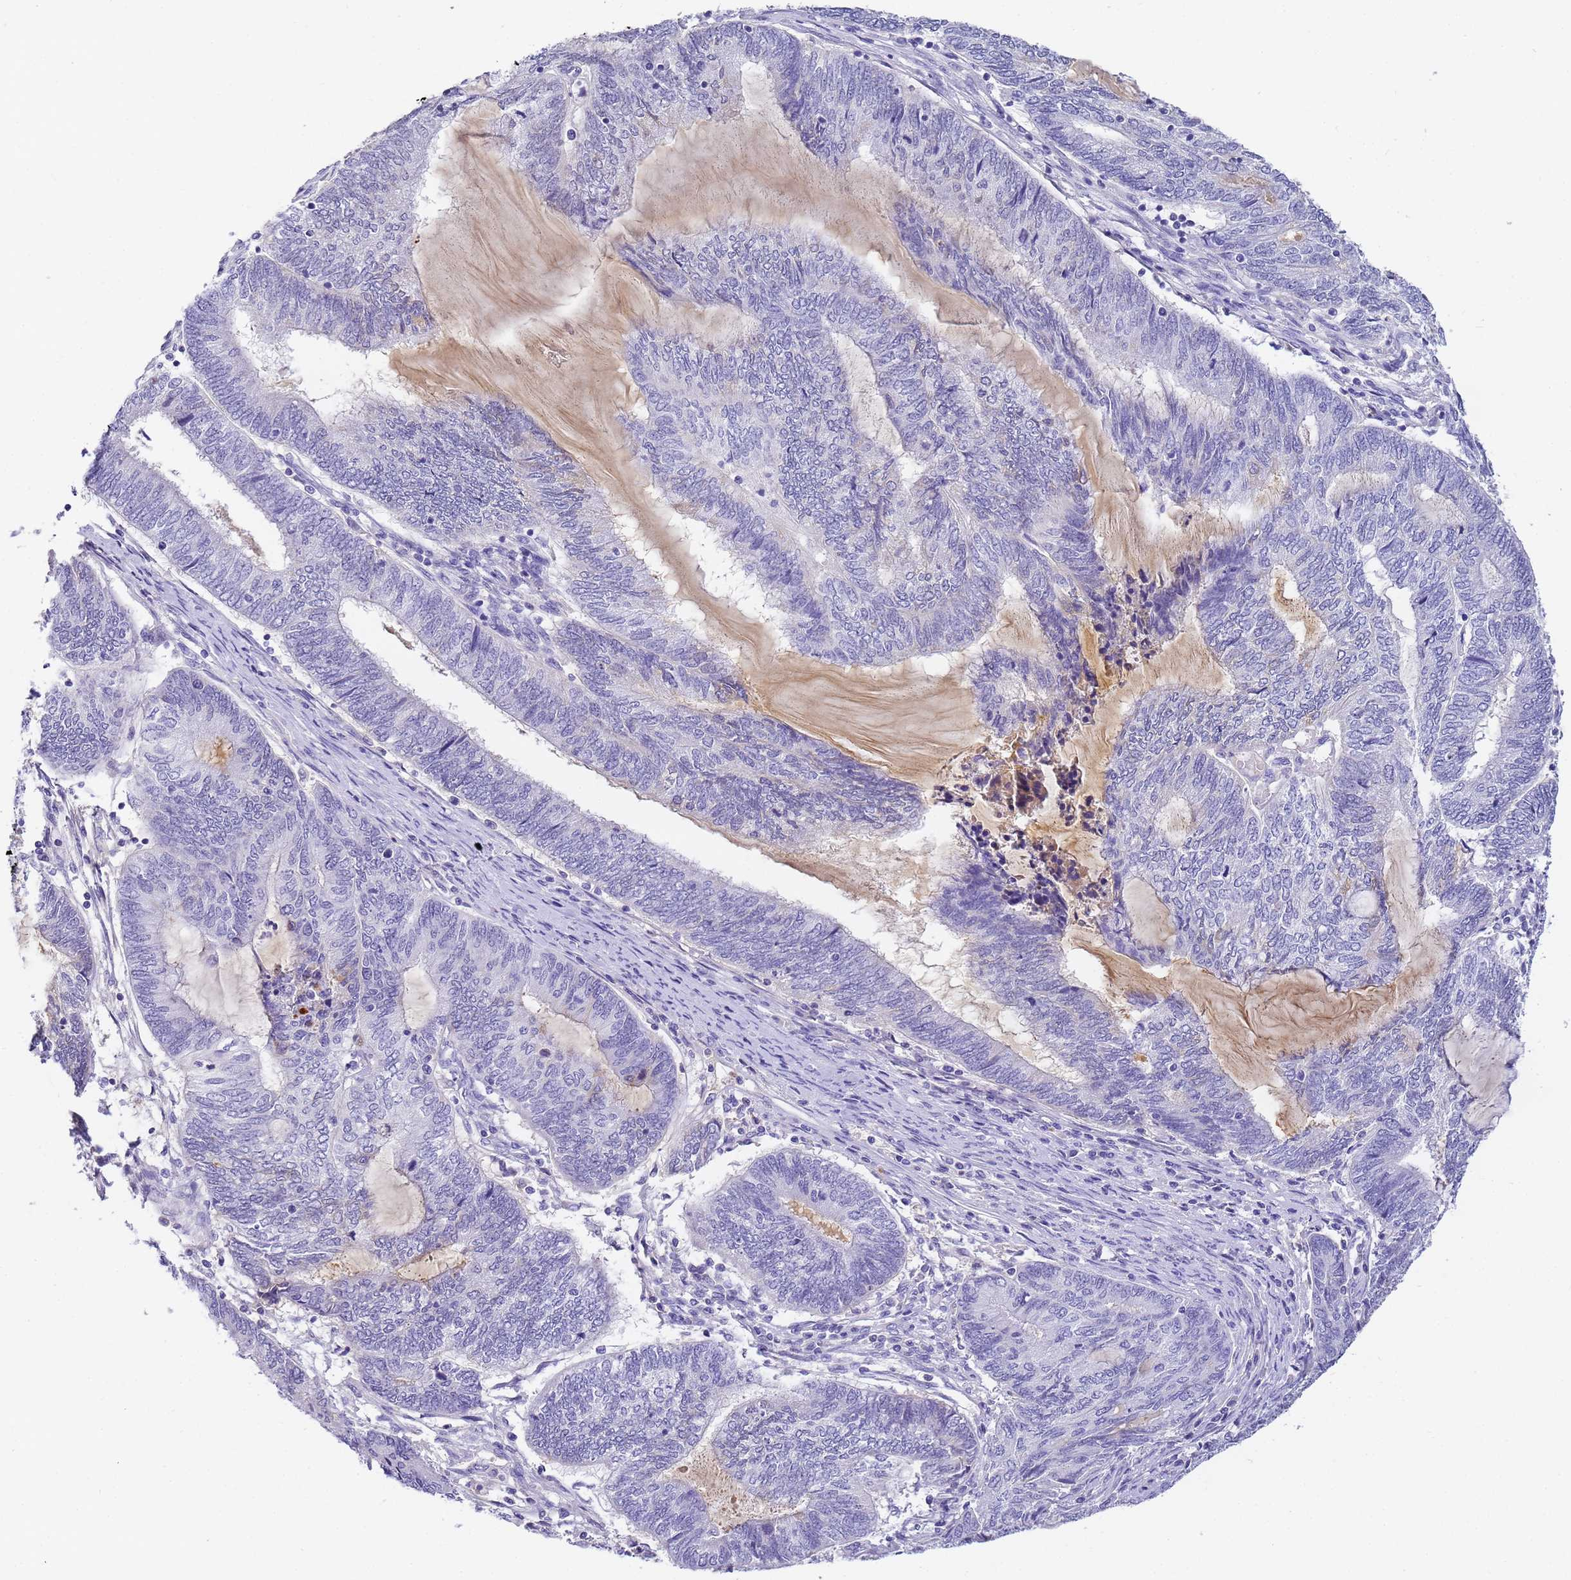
{"staining": {"intensity": "negative", "quantity": "none", "location": "none"}, "tissue": "endometrial cancer", "cell_type": "Tumor cells", "image_type": "cancer", "snomed": [{"axis": "morphology", "description": "Adenocarcinoma, NOS"}, {"axis": "topography", "description": "Uterus"}, {"axis": "topography", "description": "Endometrium"}], "caption": "IHC image of neoplastic tissue: endometrial cancer (adenocarcinoma) stained with DAB demonstrates no significant protein staining in tumor cells.", "gene": "CFHR2", "patient": {"sex": "female", "age": 70}}